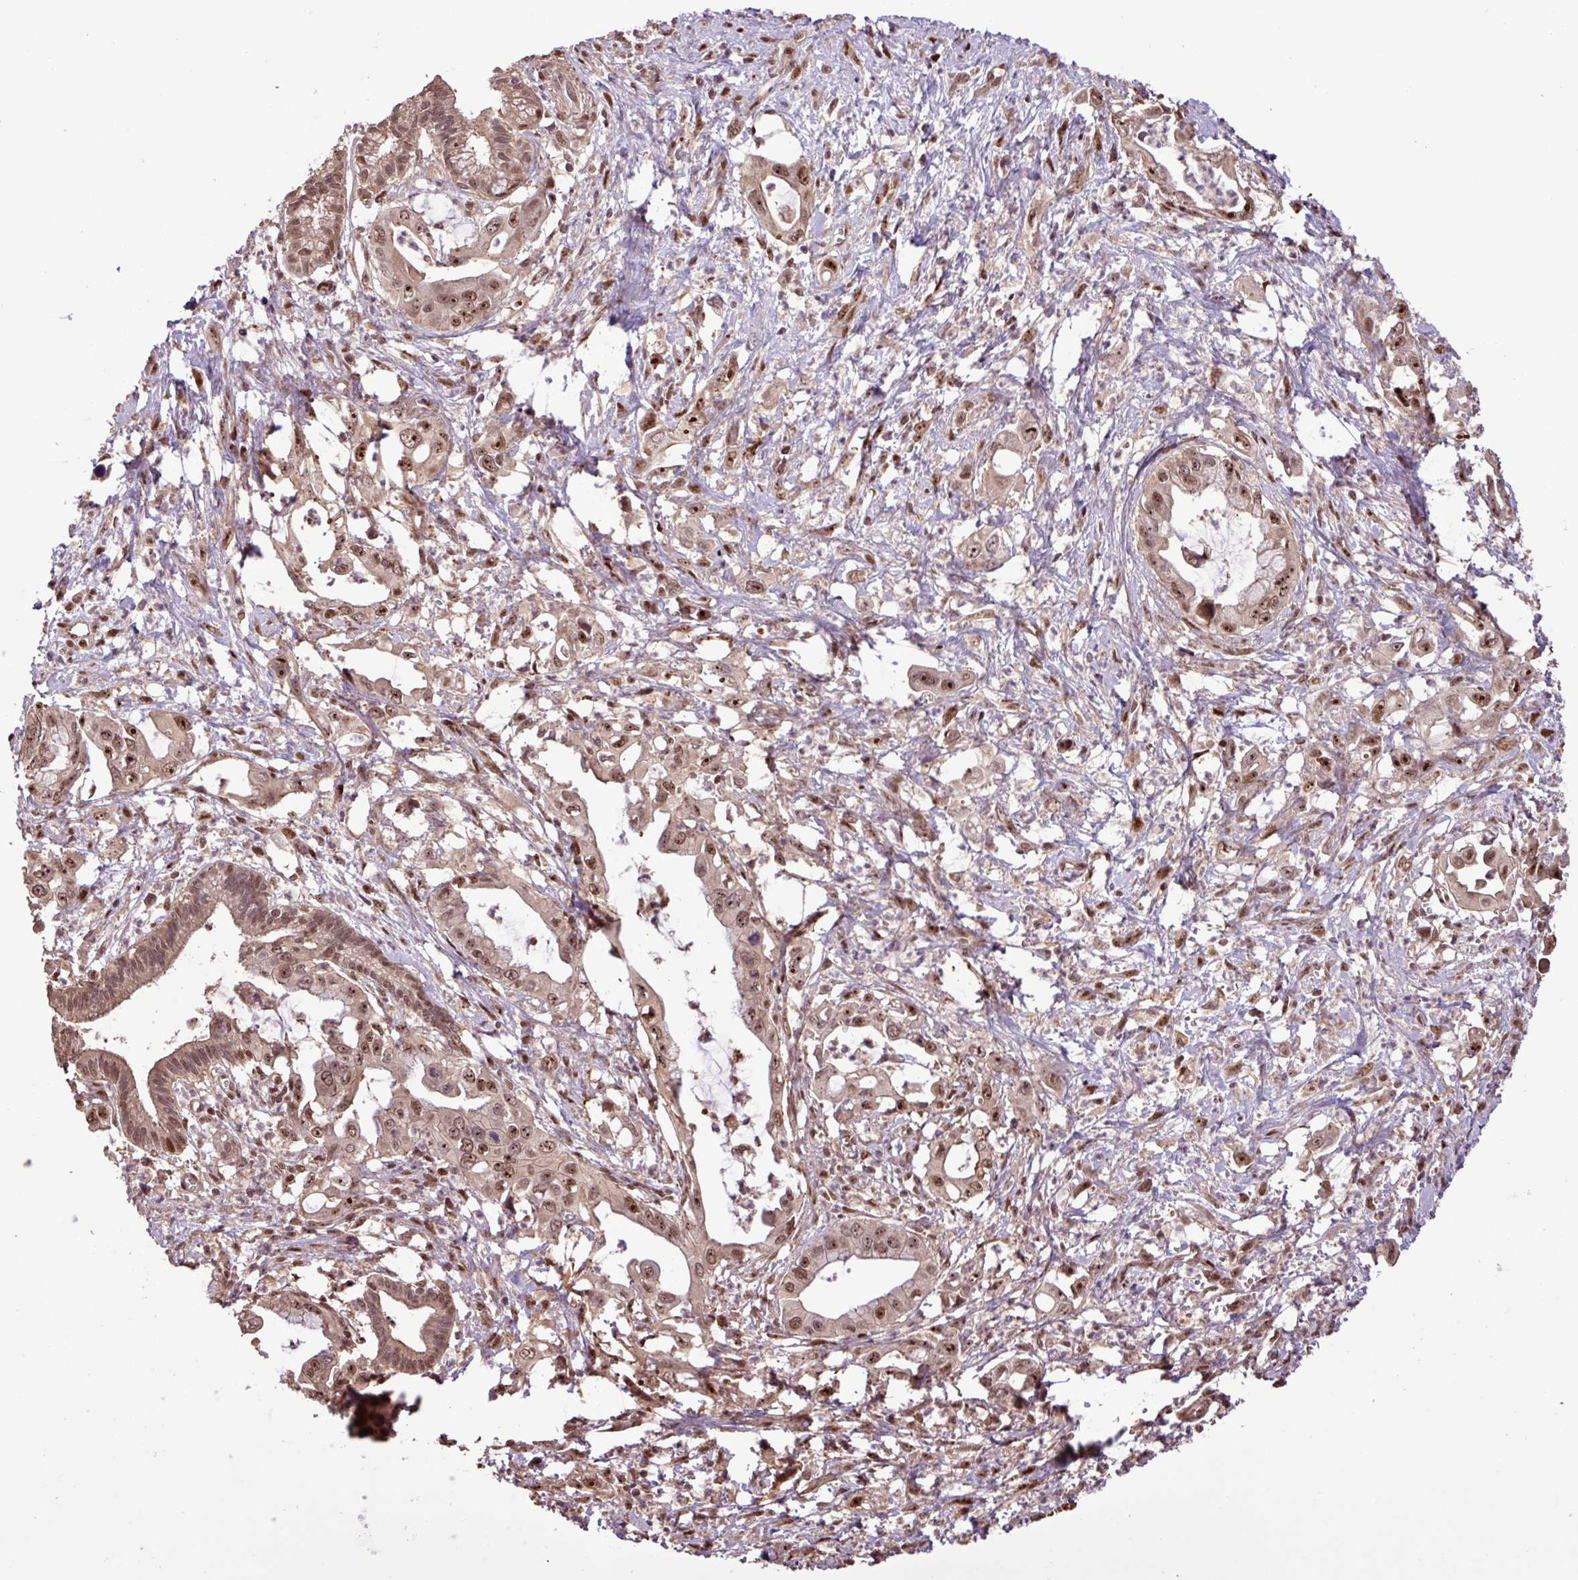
{"staining": {"intensity": "moderate", "quantity": ">75%", "location": "nuclear"}, "tissue": "pancreatic cancer", "cell_type": "Tumor cells", "image_type": "cancer", "snomed": [{"axis": "morphology", "description": "Adenocarcinoma, NOS"}, {"axis": "topography", "description": "Pancreas"}], "caption": "Immunohistochemical staining of human pancreatic adenocarcinoma reveals moderate nuclear protein positivity in about >75% of tumor cells.", "gene": "SLC22A24", "patient": {"sex": "male", "age": 61}}